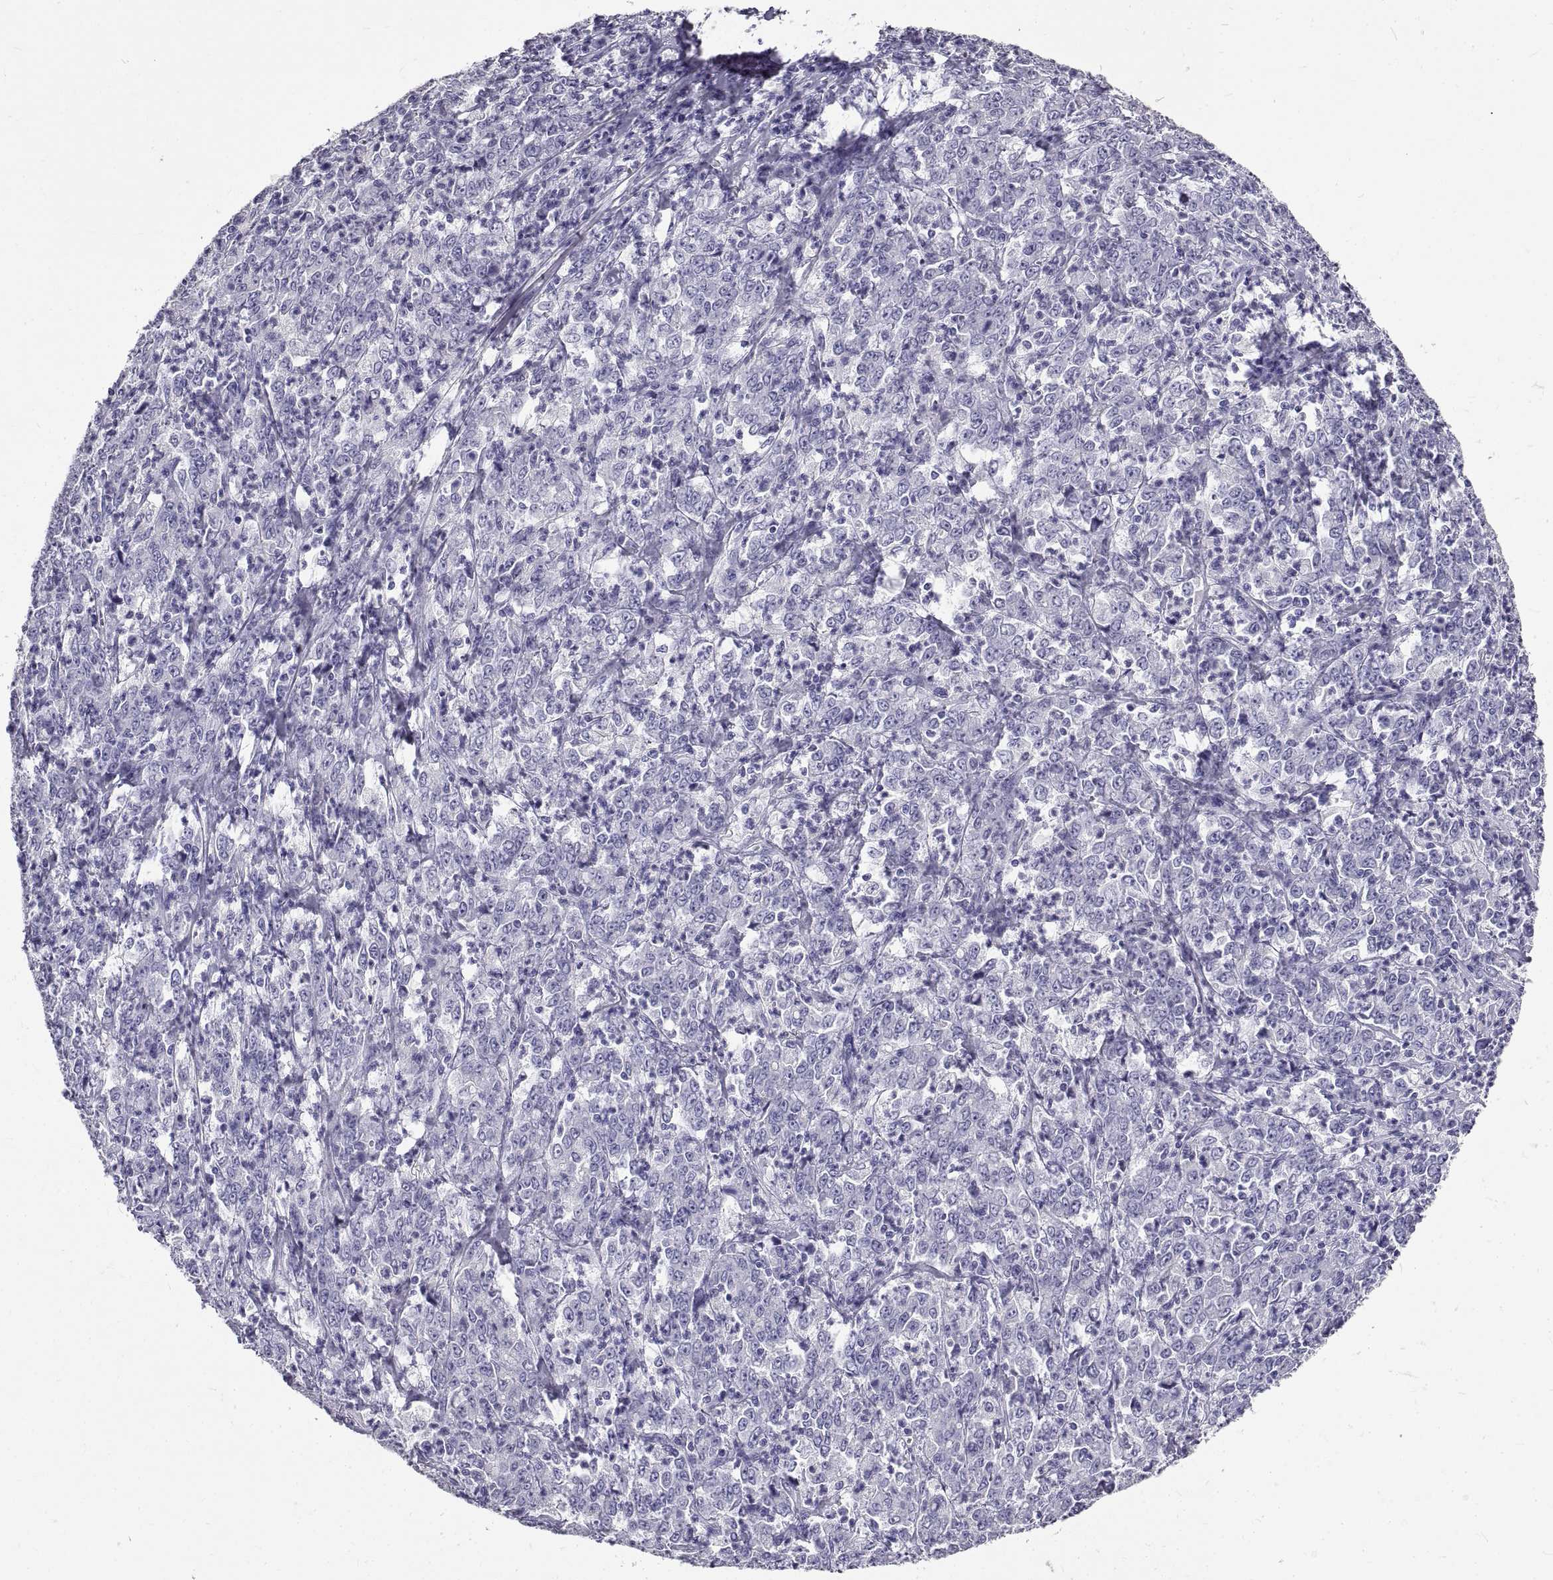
{"staining": {"intensity": "negative", "quantity": "none", "location": "none"}, "tissue": "stomach cancer", "cell_type": "Tumor cells", "image_type": "cancer", "snomed": [{"axis": "morphology", "description": "Adenocarcinoma, NOS"}, {"axis": "topography", "description": "Stomach, lower"}], "caption": "Image shows no significant protein staining in tumor cells of stomach cancer (adenocarcinoma). (Immunohistochemistry (ihc), brightfield microscopy, high magnification).", "gene": "GNG12", "patient": {"sex": "female", "age": 71}}